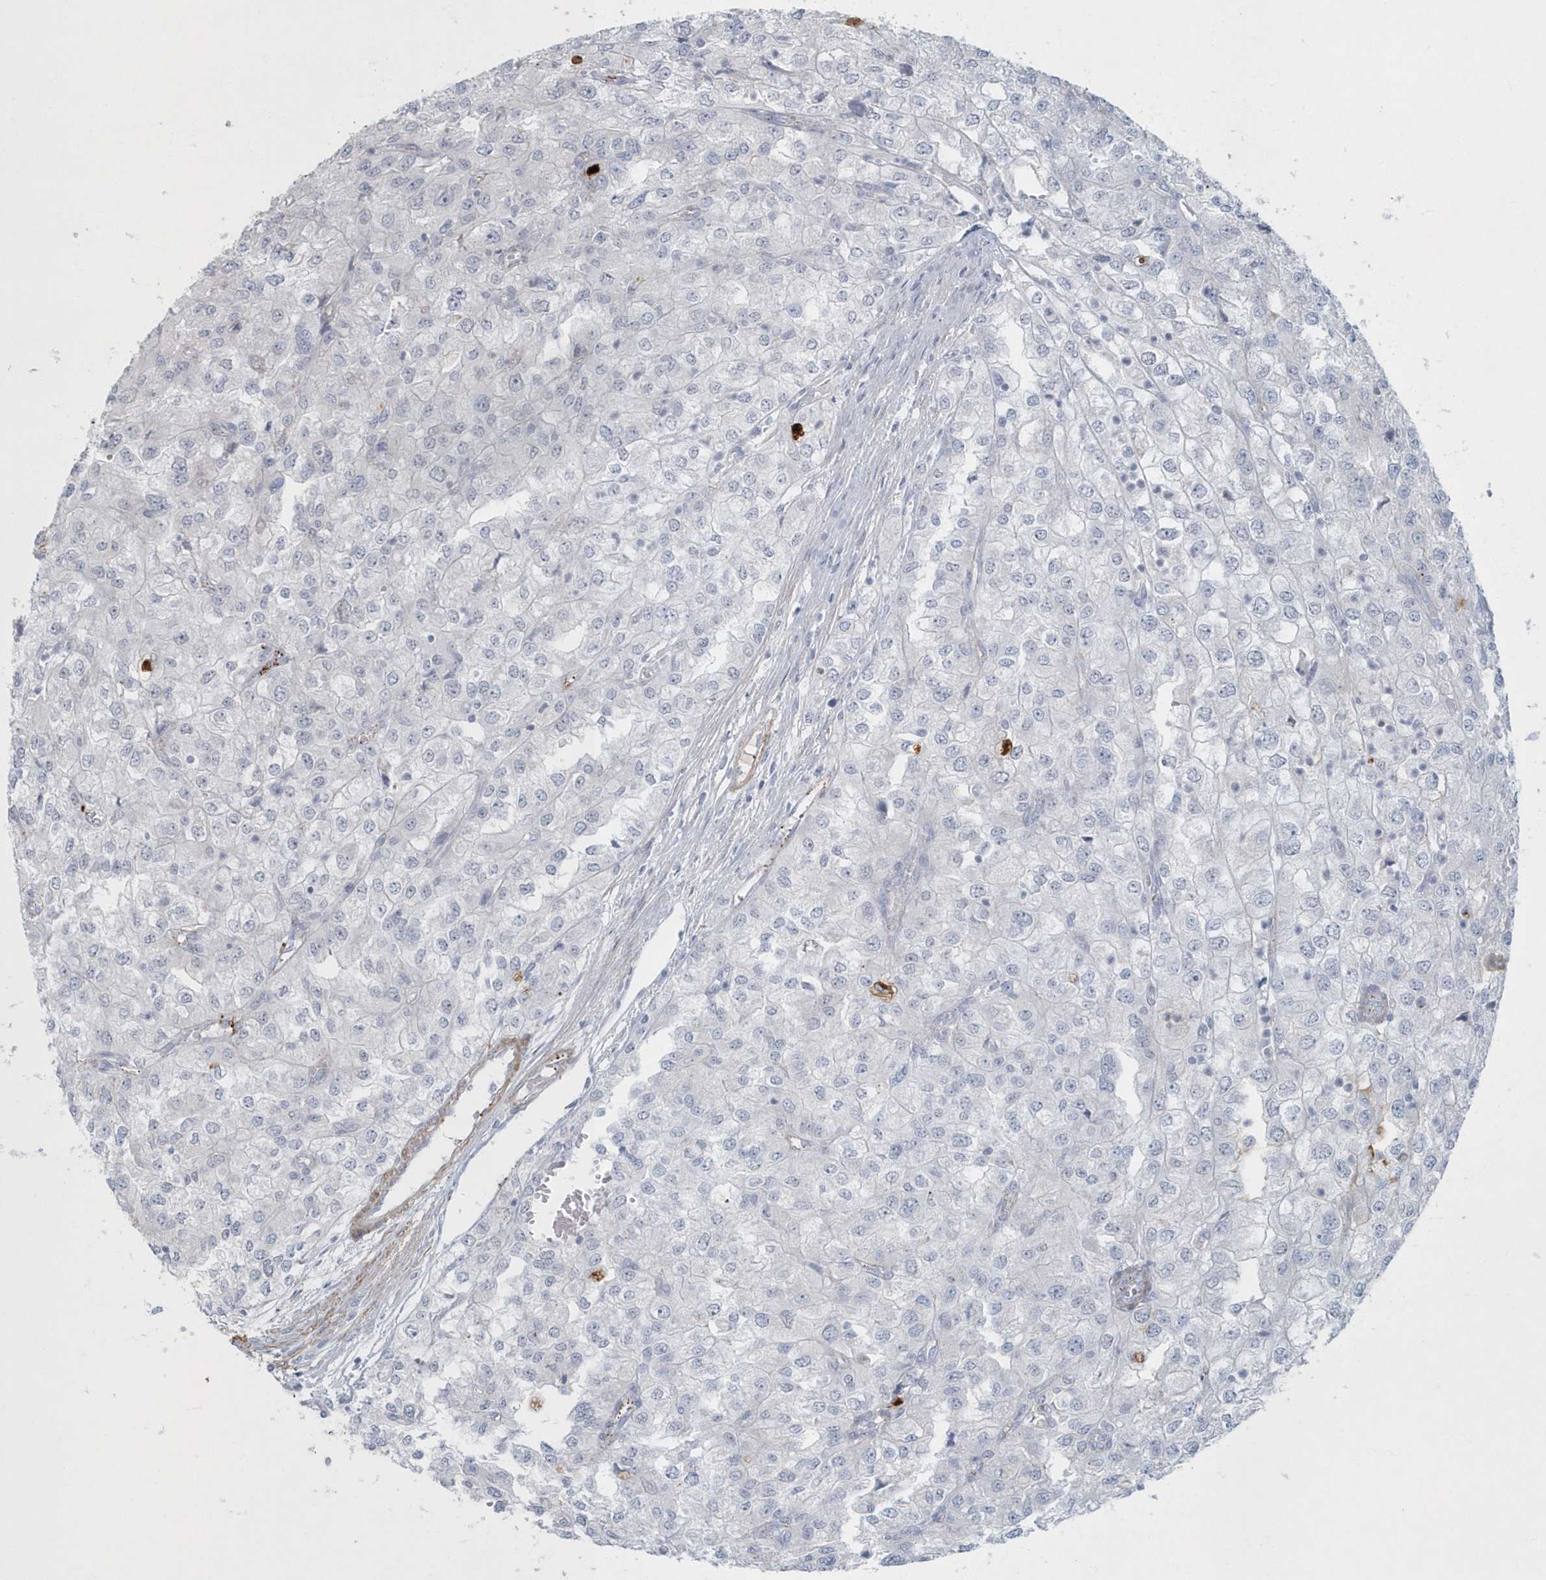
{"staining": {"intensity": "negative", "quantity": "none", "location": "none"}, "tissue": "renal cancer", "cell_type": "Tumor cells", "image_type": "cancer", "snomed": [{"axis": "morphology", "description": "Adenocarcinoma, NOS"}, {"axis": "topography", "description": "Kidney"}], "caption": "The immunohistochemistry (IHC) micrograph has no significant expression in tumor cells of renal cancer (adenocarcinoma) tissue. The staining is performed using DAB brown chromogen with nuclei counter-stained in using hematoxylin.", "gene": "MYOT", "patient": {"sex": "female", "age": 54}}